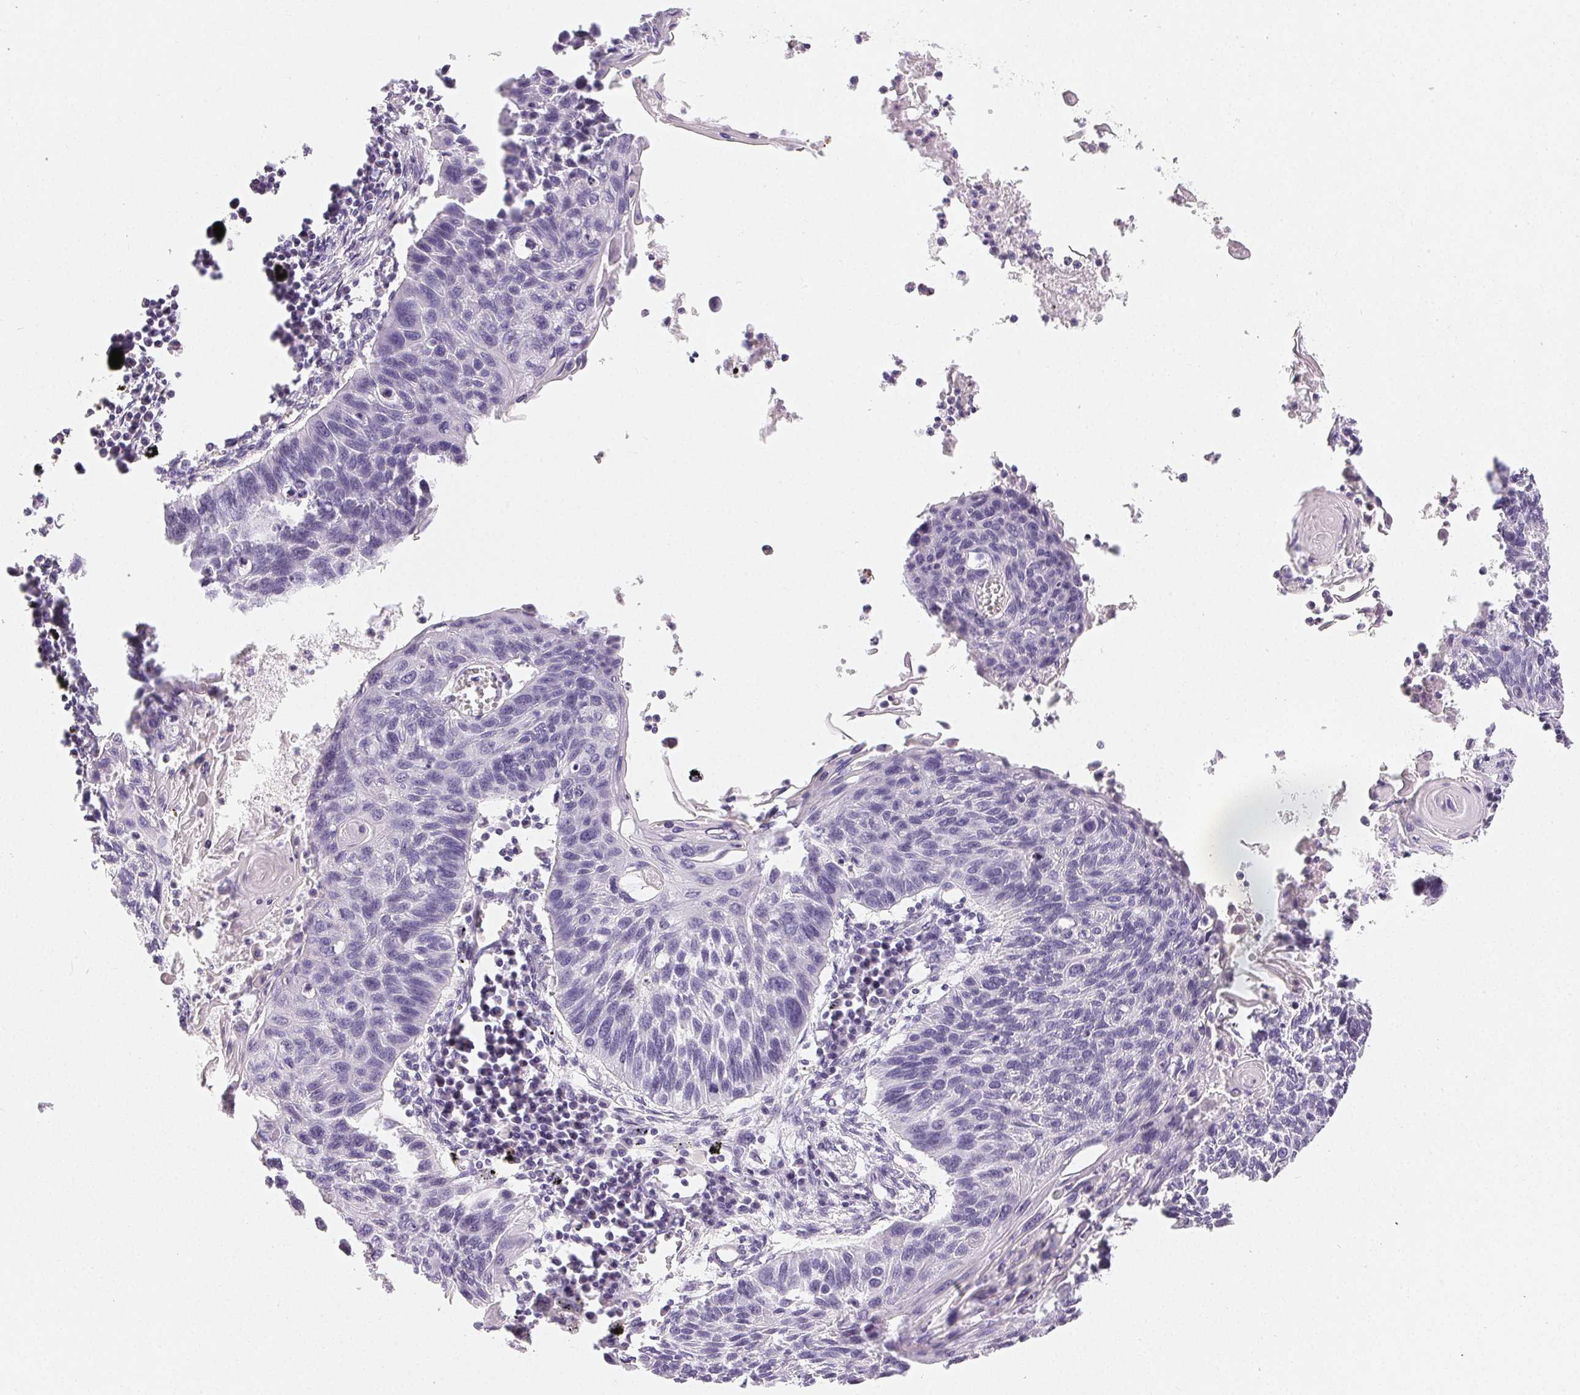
{"staining": {"intensity": "negative", "quantity": "none", "location": "none"}, "tissue": "lung cancer", "cell_type": "Tumor cells", "image_type": "cancer", "snomed": [{"axis": "morphology", "description": "Squamous cell carcinoma, NOS"}, {"axis": "topography", "description": "Lung"}], "caption": "Lung cancer (squamous cell carcinoma) stained for a protein using immunohistochemistry (IHC) demonstrates no expression tumor cells.", "gene": "MIOX", "patient": {"sex": "male", "age": 78}}